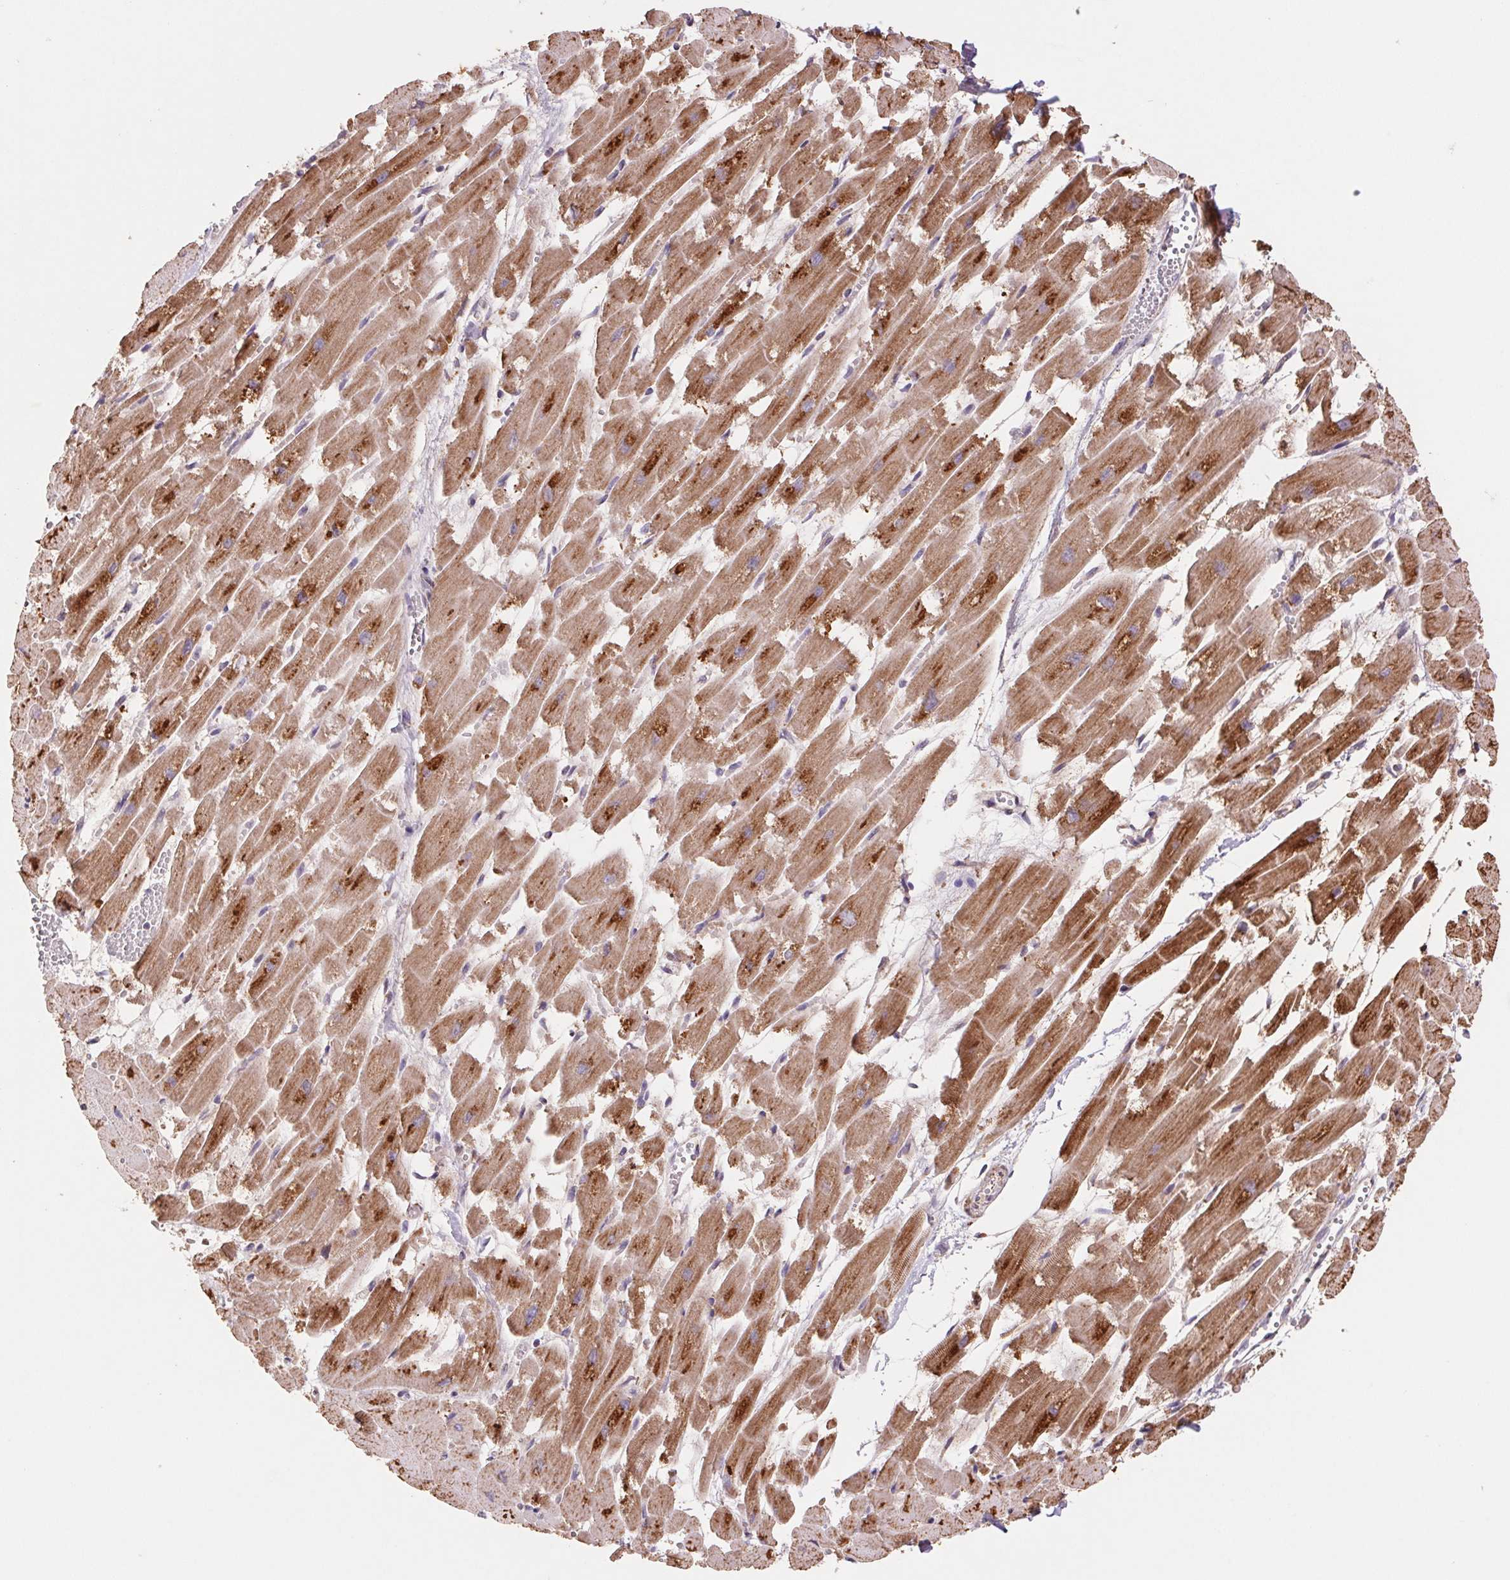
{"staining": {"intensity": "moderate", "quantity": ">75%", "location": "cytoplasmic/membranous"}, "tissue": "heart muscle", "cell_type": "Cardiomyocytes", "image_type": "normal", "snomed": [{"axis": "morphology", "description": "Normal tissue, NOS"}, {"axis": "topography", "description": "Heart"}], "caption": "Protein expression analysis of normal heart muscle demonstrates moderate cytoplasmic/membranous expression in about >75% of cardiomyocytes. Nuclei are stained in blue.", "gene": "PDHA1", "patient": {"sex": "female", "age": 52}}